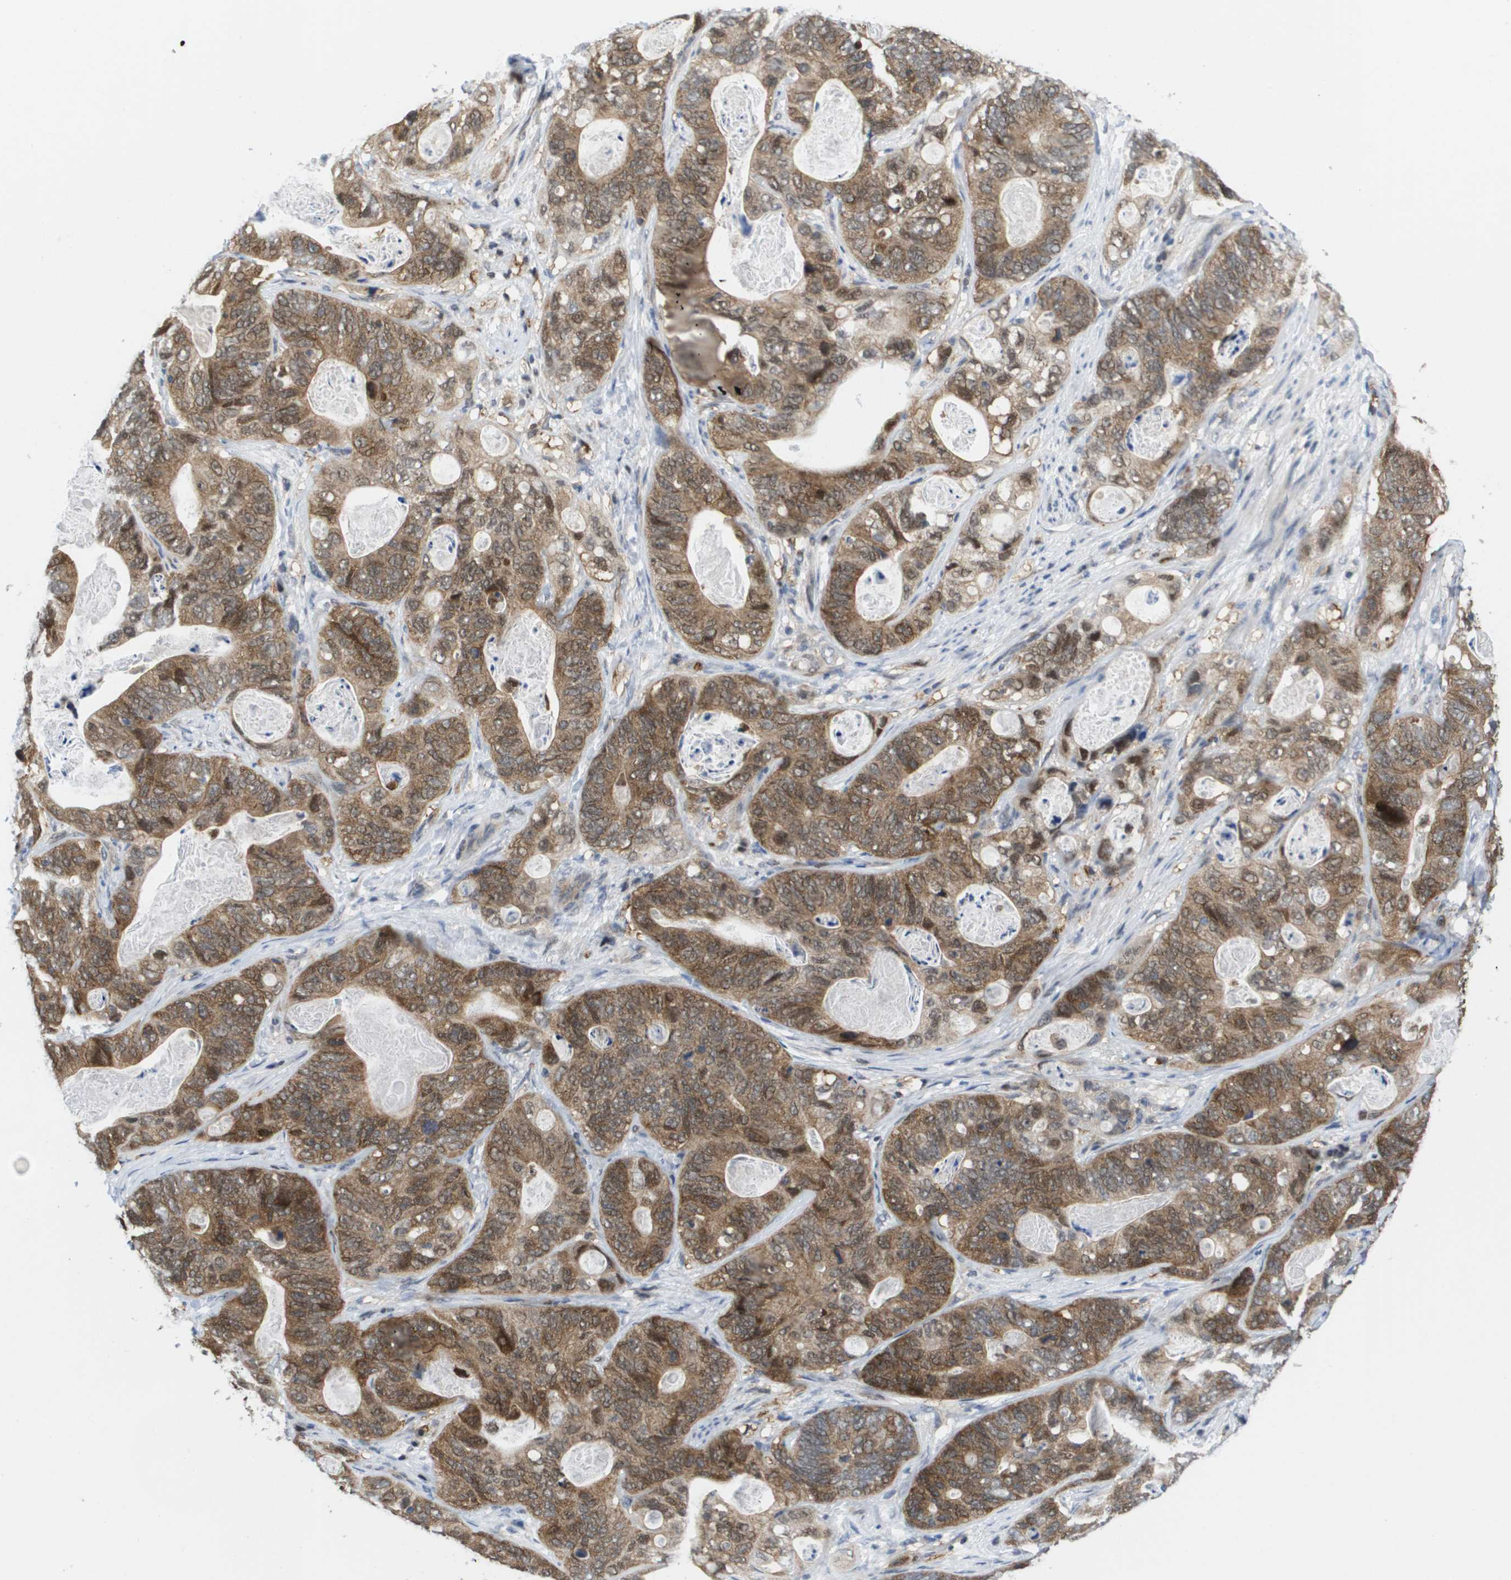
{"staining": {"intensity": "moderate", "quantity": ">75%", "location": "cytoplasmic/membranous"}, "tissue": "stomach cancer", "cell_type": "Tumor cells", "image_type": "cancer", "snomed": [{"axis": "morphology", "description": "Adenocarcinoma, NOS"}, {"axis": "topography", "description": "Stomach"}], "caption": "High-power microscopy captured an IHC histopathology image of stomach adenocarcinoma, revealing moderate cytoplasmic/membranous staining in approximately >75% of tumor cells.", "gene": "FKBP4", "patient": {"sex": "female", "age": 89}}